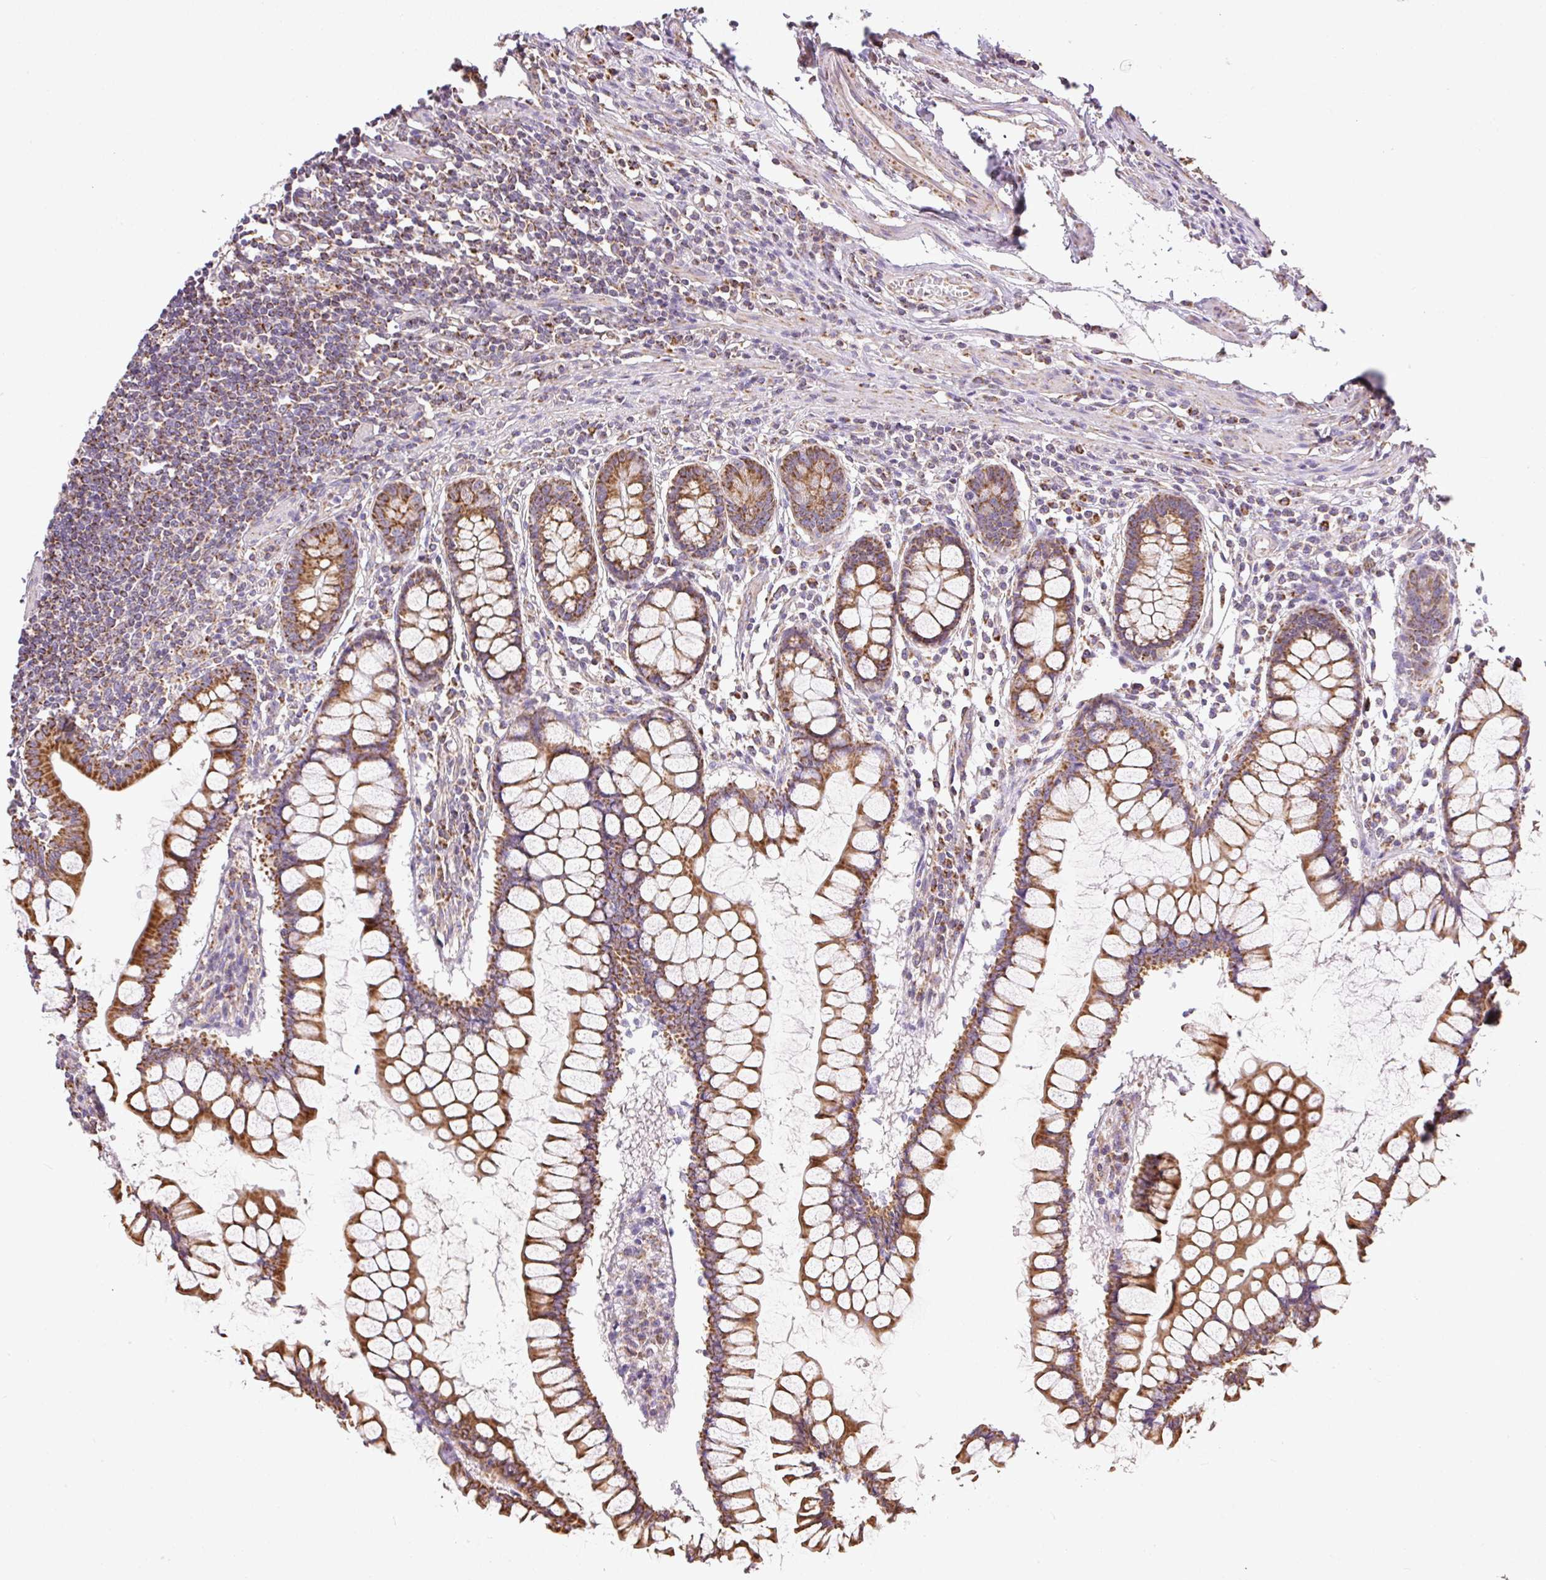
{"staining": {"intensity": "negative", "quantity": "none", "location": "none"}, "tissue": "colon", "cell_type": "Endothelial cells", "image_type": "normal", "snomed": [{"axis": "morphology", "description": "Normal tissue, NOS"}, {"axis": "morphology", "description": "Adenocarcinoma, NOS"}, {"axis": "topography", "description": "Colon"}], "caption": "The histopathology image reveals no staining of endothelial cells in benign colon.", "gene": "DAAM2", "patient": {"sex": "female", "age": 55}}